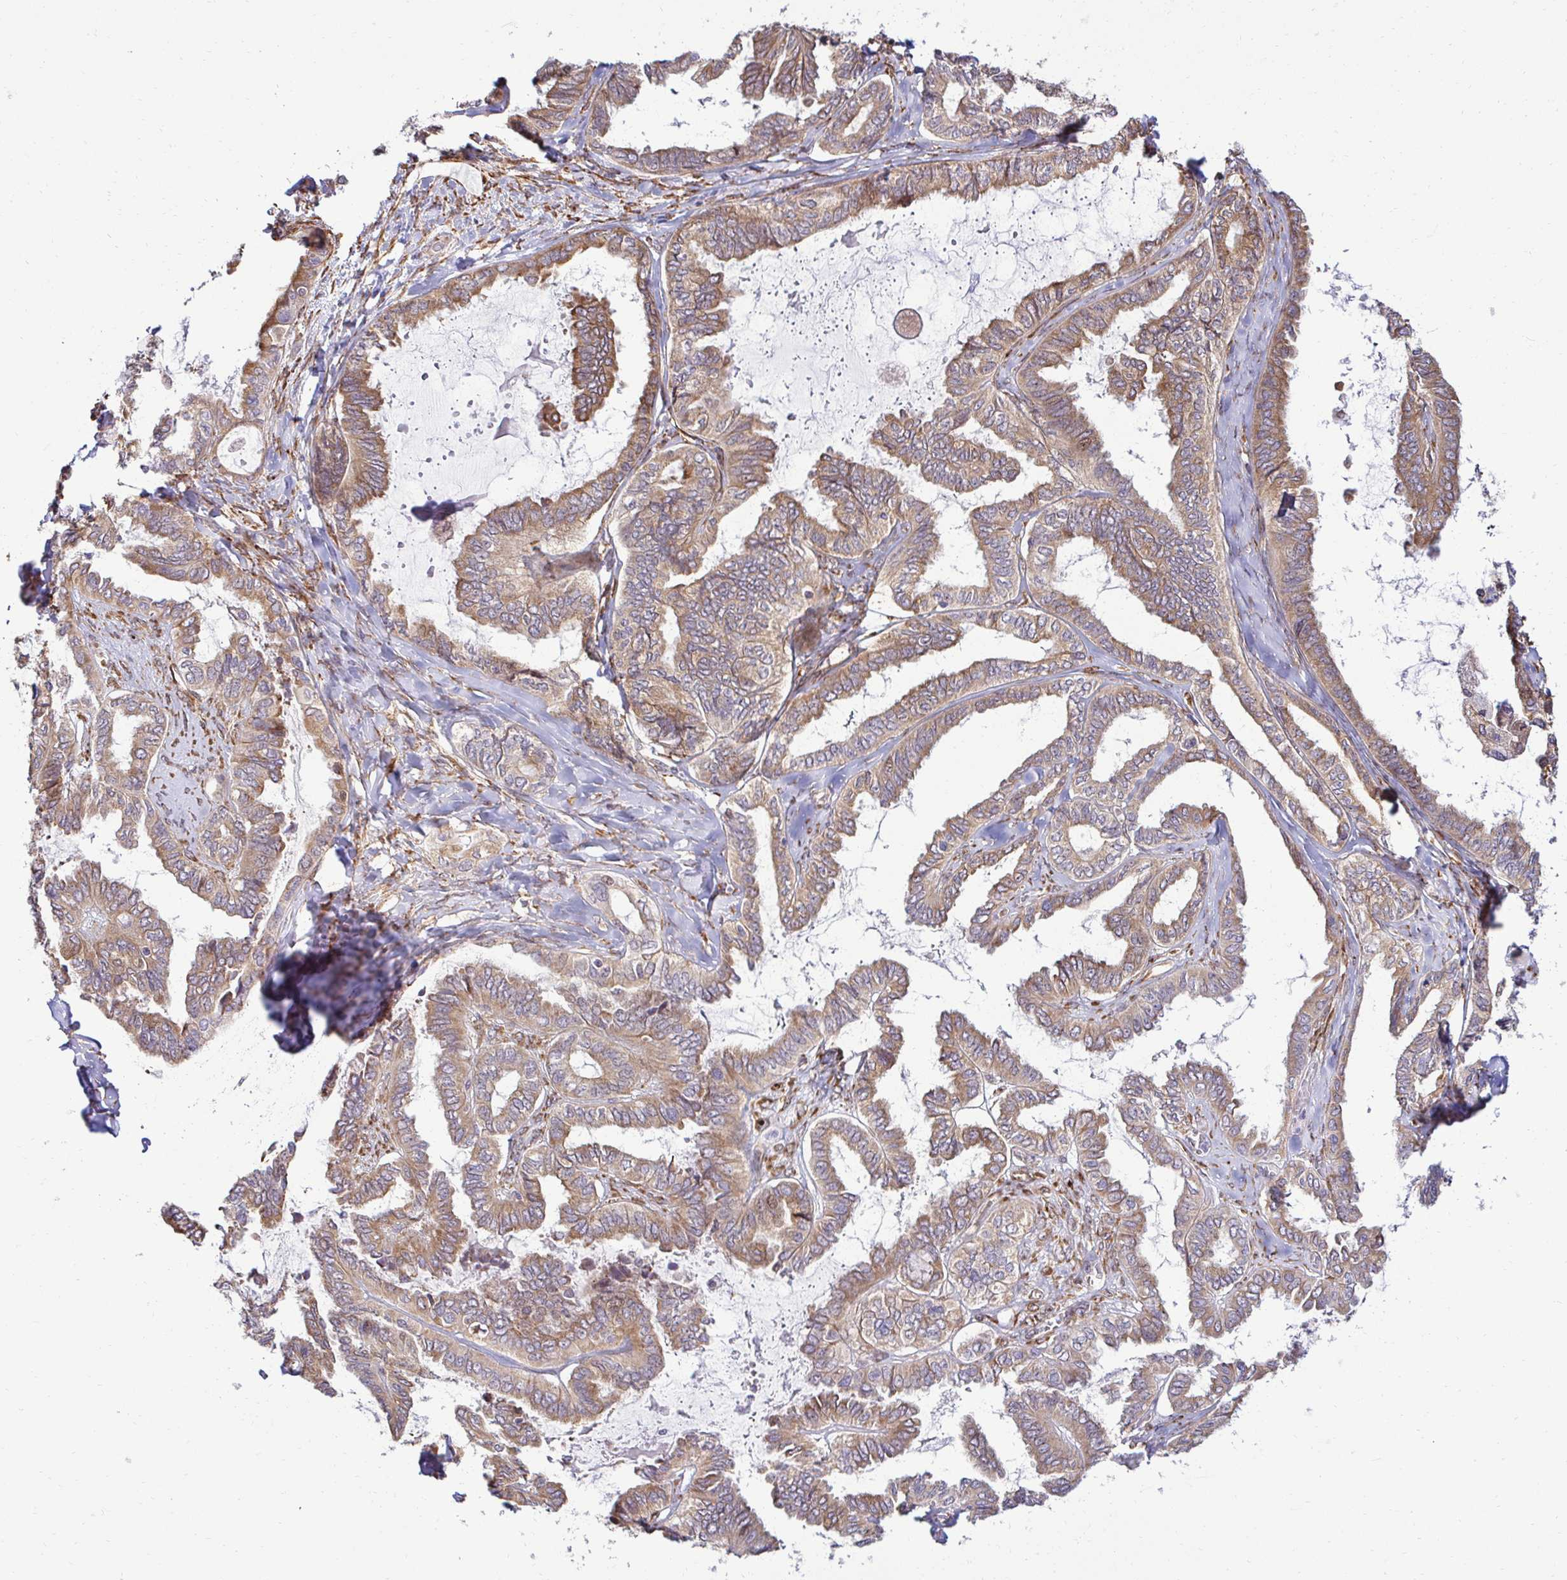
{"staining": {"intensity": "moderate", "quantity": "25%-75%", "location": "cytoplasmic/membranous"}, "tissue": "ovarian cancer", "cell_type": "Tumor cells", "image_type": "cancer", "snomed": [{"axis": "morphology", "description": "Carcinoma, endometroid"}, {"axis": "topography", "description": "Ovary"}], "caption": "Moderate cytoplasmic/membranous expression is seen in about 25%-75% of tumor cells in ovarian cancer.", "gene": "HPS1", "patient": {"sex": "female", "age": 70}}